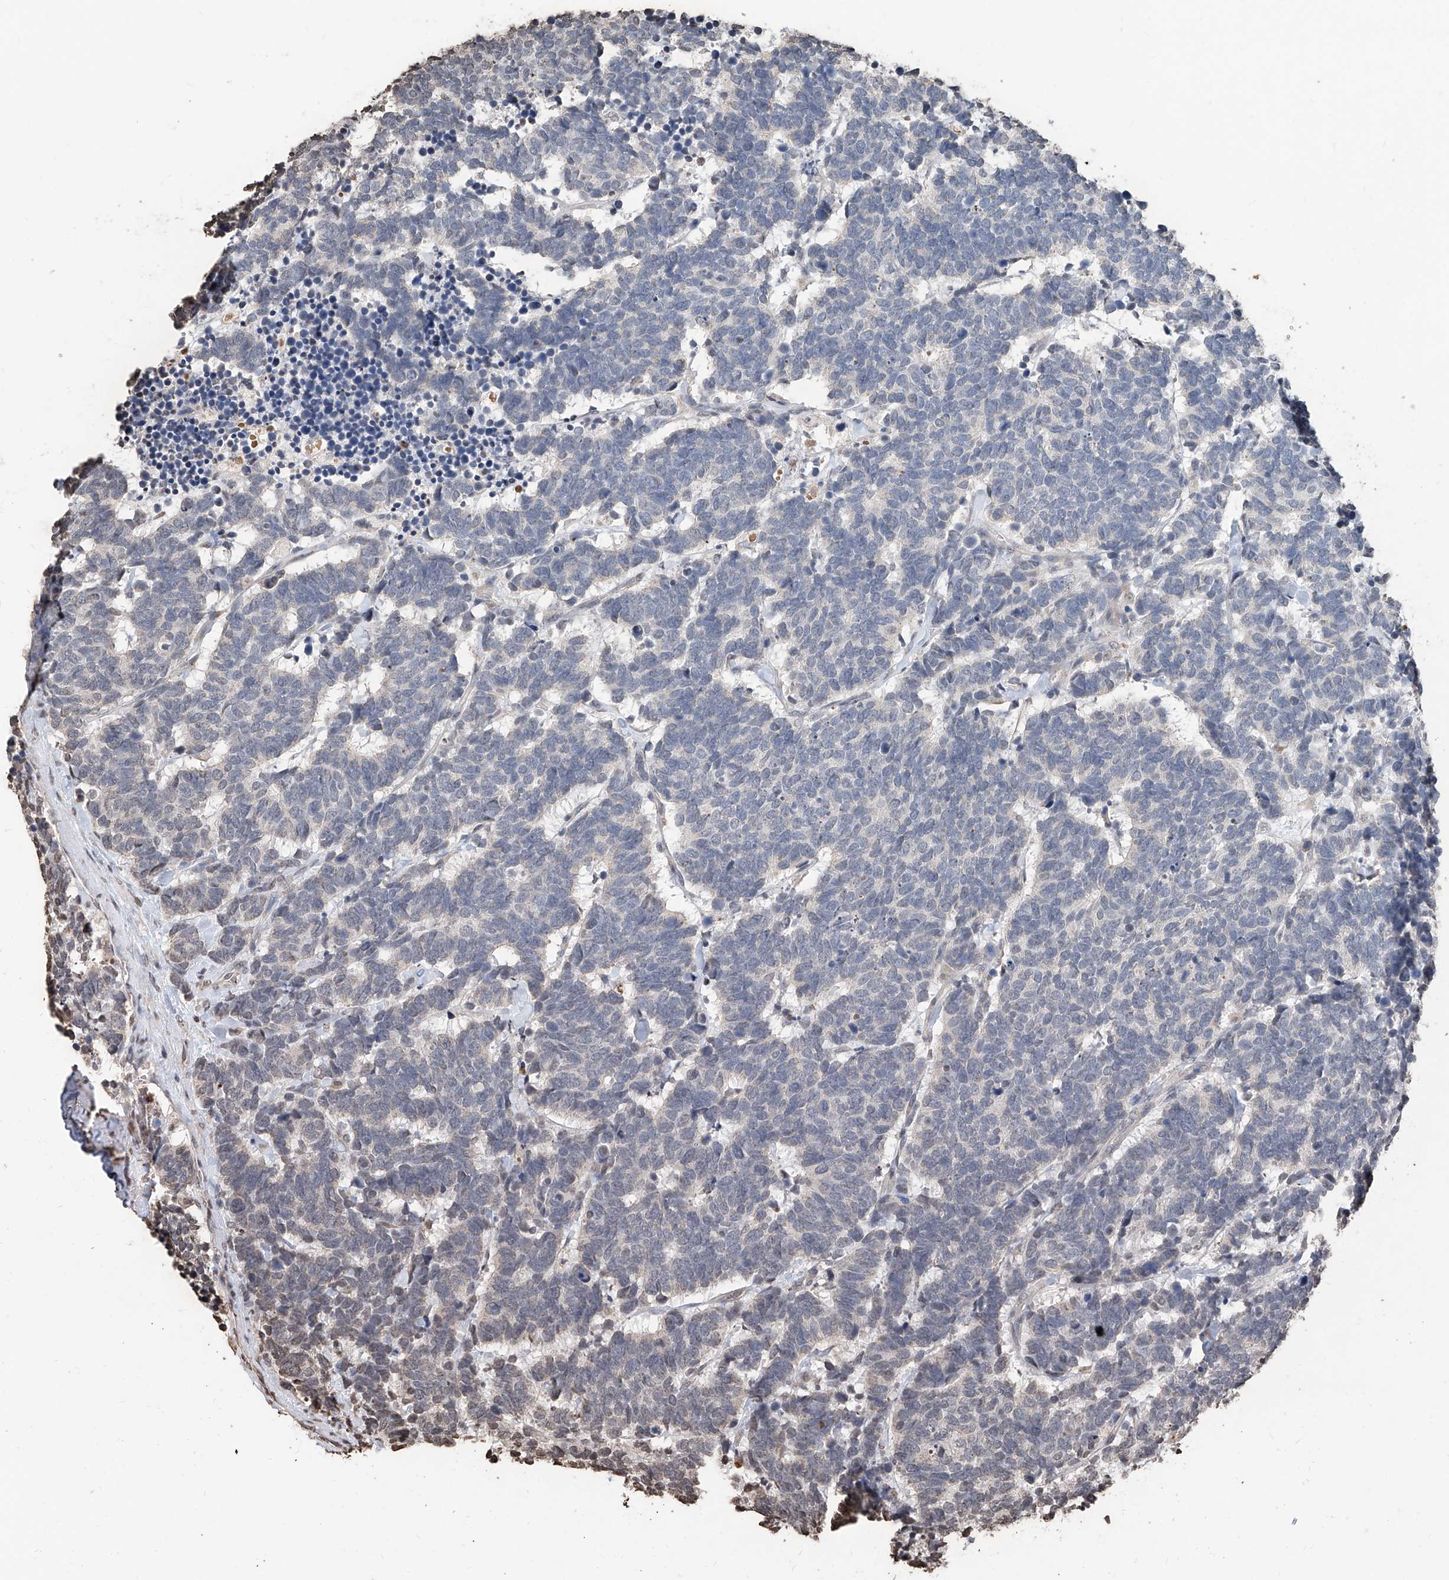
{"staining": {"intensity": "negative", "quantity": "none", "location": "none"}, "tissue": "carcinoid", "cell_type": "Tumor cells", "image_type": "cancer", "snomed": [{"axis": "morphology", "description": "Carcinoma, NOS"}, {"axis": "morphology", "description": "Carcinoid, malignant, NOS"}, {"axis": "topography", "description": "Urinary bladder"}], "caption": "Tumor cells are negative for brown protein staining in carcinoid. Nuclei are stained in blue.", "gene": "RP9", "patient": {"sex": "male", "age": 57}}